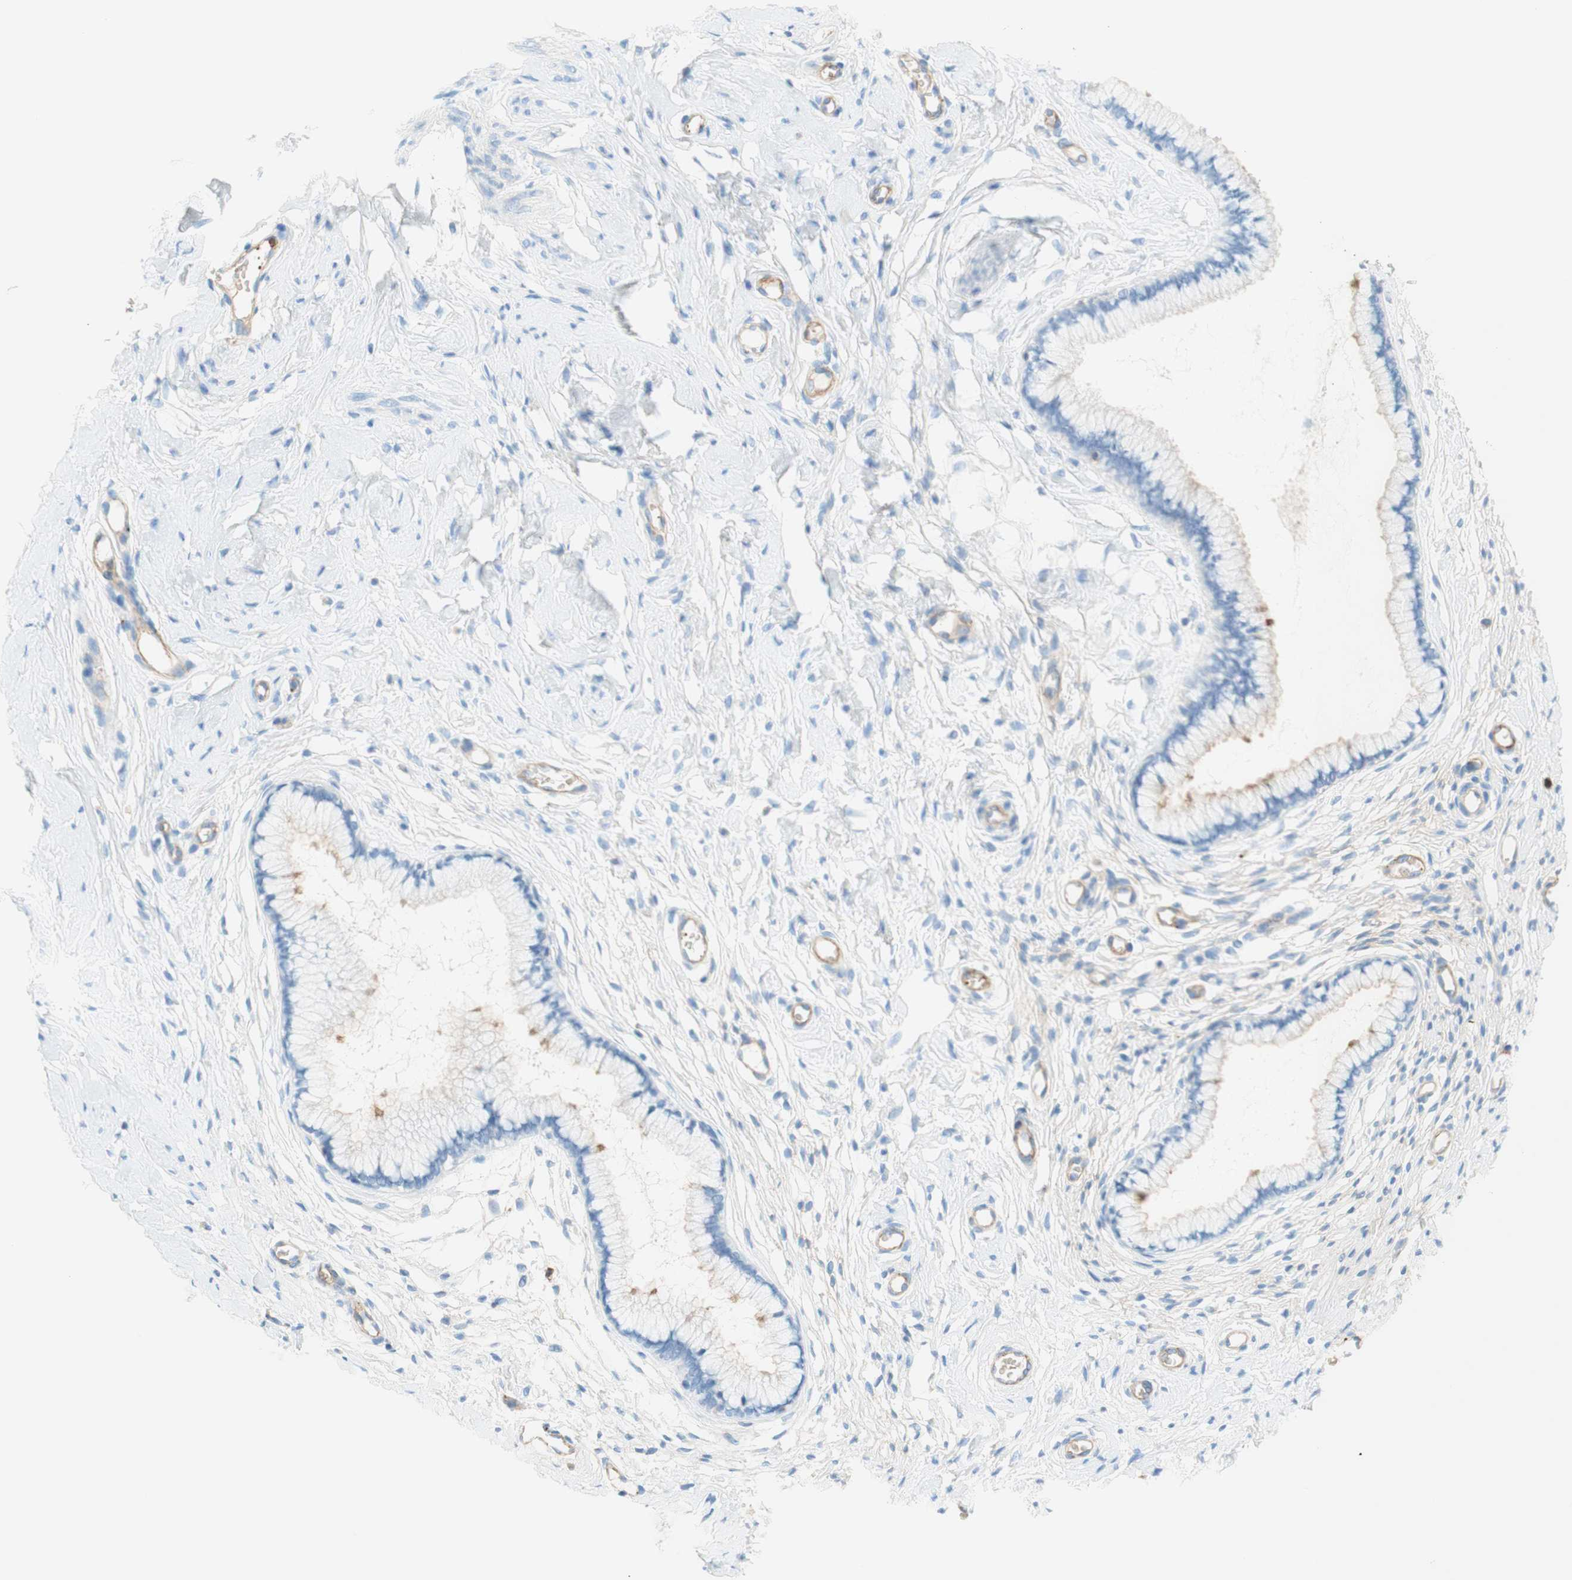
{"staining": {"intensity": "weak", "quantity": "<25%", "location": "cytoplasmic/membranous"}, "tissue": "cervix", "cell_type": "Glandular cells", "image_type": "normal", "snomed": [{"axis": "morphology", "description": "Normal tissue, NOS"}, {"axis": "topography", "description": "Cervix"}], "caption": "Immunohistochemistry image of unremarkable cervix stained for a protein (brown), which demonstrates no positivity in glandular cells.", "gene": "STOM", "patient": {"sex": "female", "age": 65}}